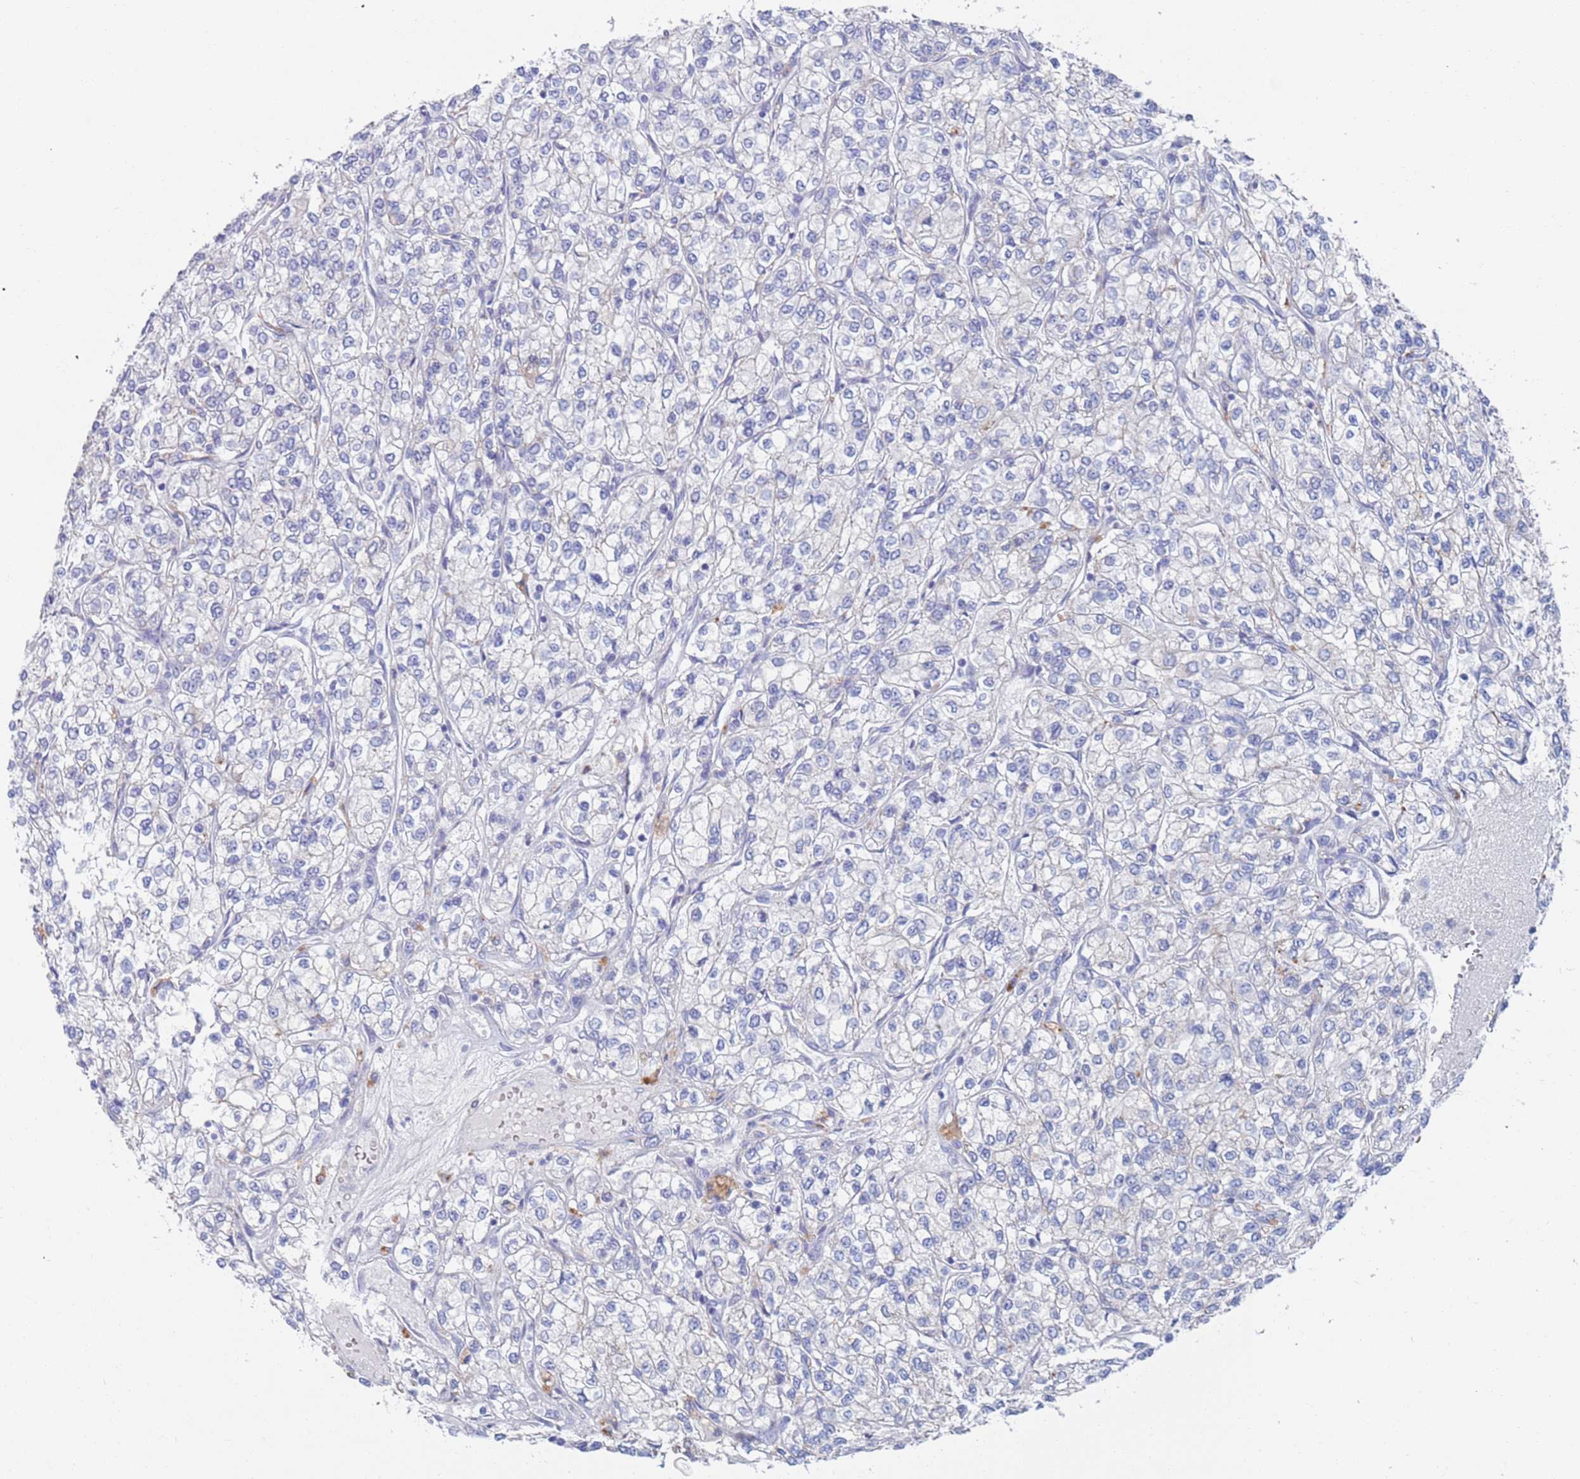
{"staining": {"intensity": "negative", "quantity": "none", "location": "none"}, "tissue": "renal cancer", "cell_type": "Tumor cells", "image_type": "cancer", "snomed": [{"axis": "morphology", "description": "Adenocarcinoma, NOS"}, {"axis": "topography", "description": "Kidney"}], "caption": "An image of human adenocarcinoma (renal) is negative for staining in tumor cells.", "gene": "FUCA1", "patient": {"sex": "male", "age": 80}}